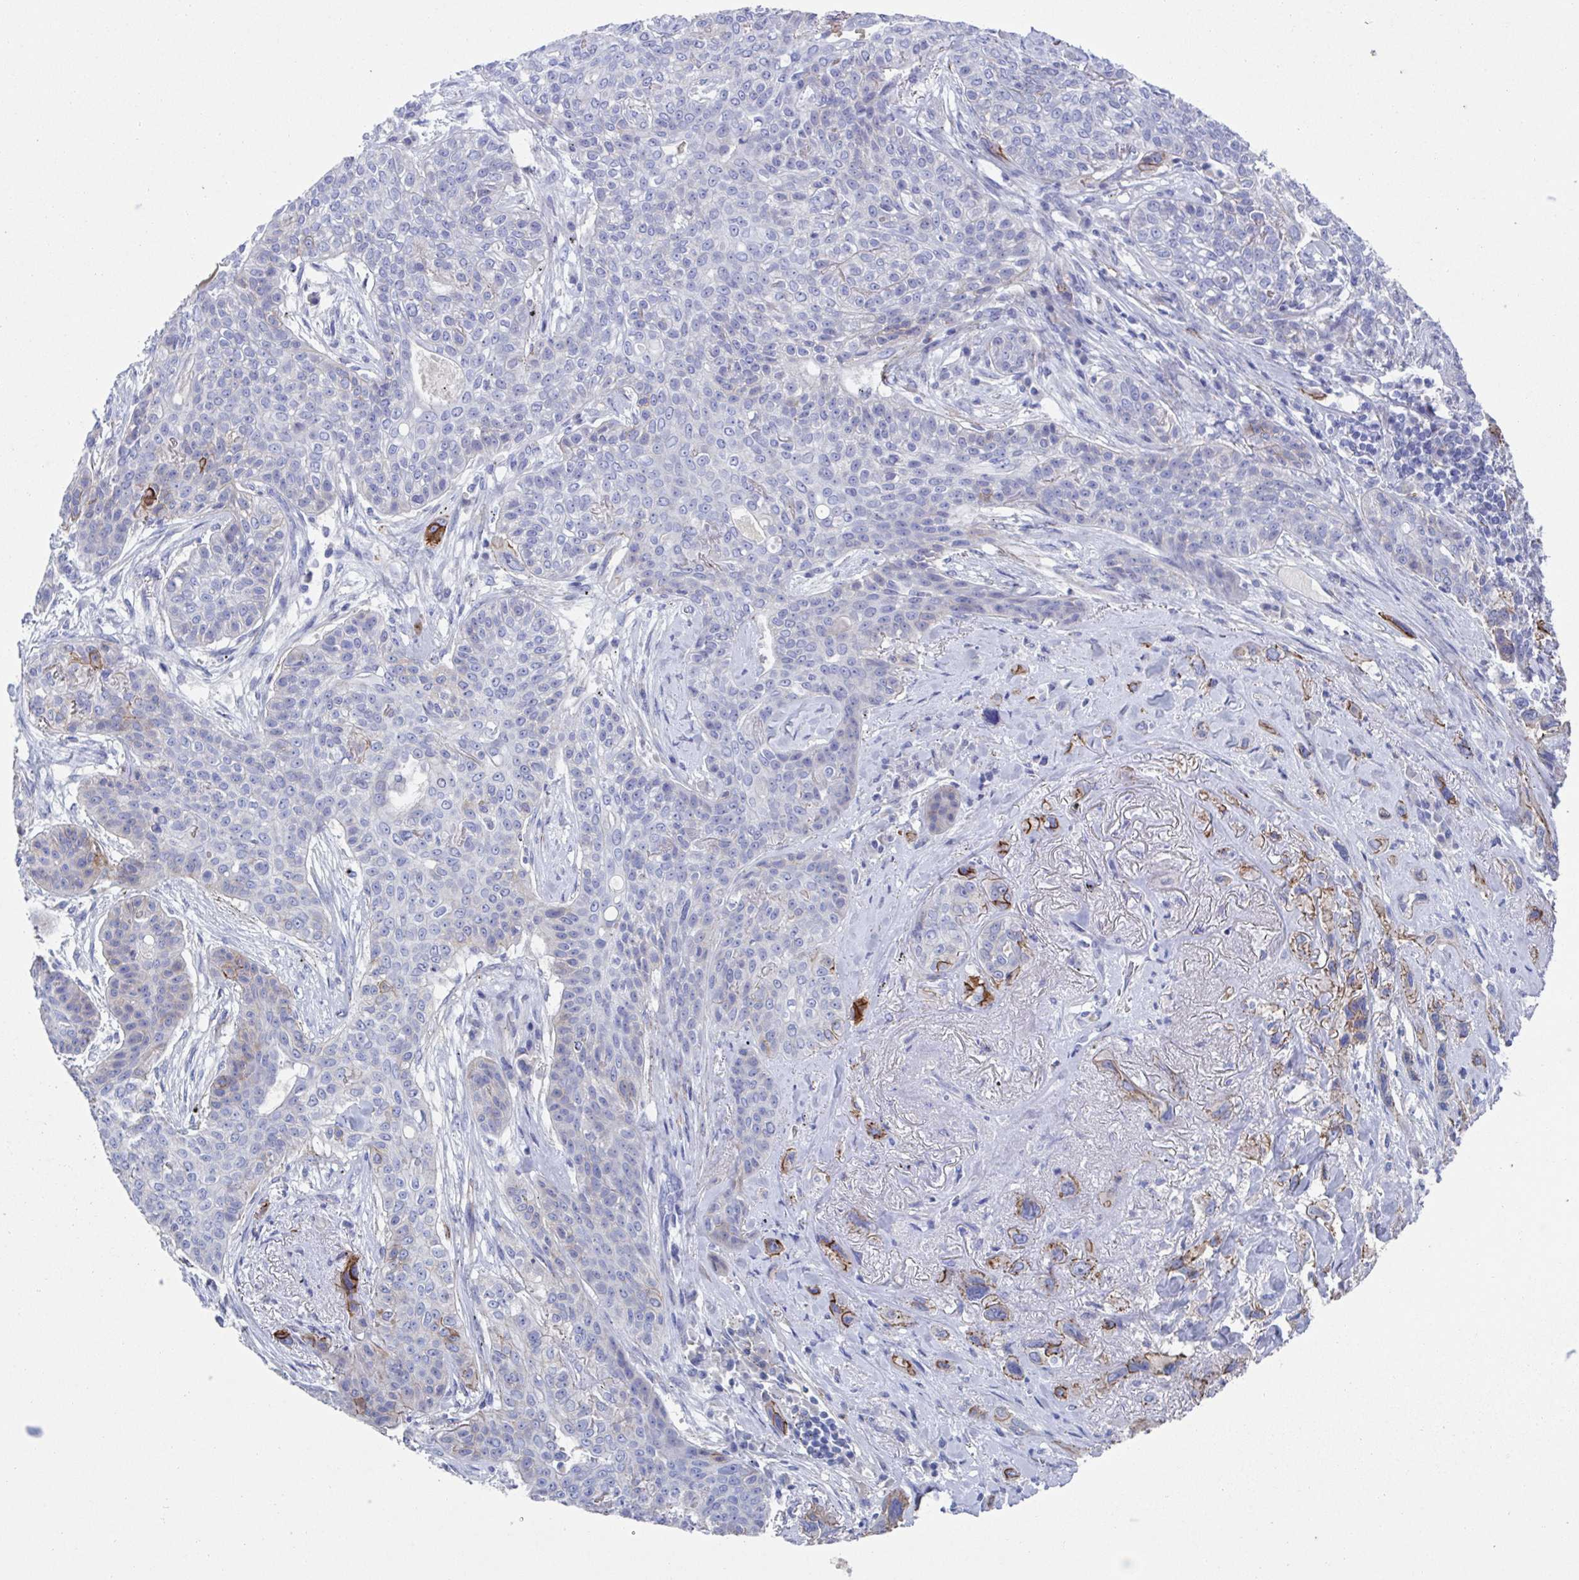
{"staining": {"intensity": "strong", "quantity": "<25%", "location": "cytoplasmic/membranous"}, "tissue": "lung cancer", "cell_type": "Tumor cells", "image_type": "cancer", "snomed": [{"axis": "morphology", "description": "Squamous cell carcinoma, NOS"}, {"axis": "topography", "description": "Lung"}], "caption": "The photomicrograph reveals a brown stain indicating the presence of a protein in the cytoplasmic/membranous of tumor cells in lung cancer. The protein of interest is stained brown, and the nuclei are stained in blue (DAB (3,3'-diaminobenzidine) IHC with brightfield microscopy, high magnification).", "gene": "CDH2", "patient": {"sex": "female", "age": 70}}